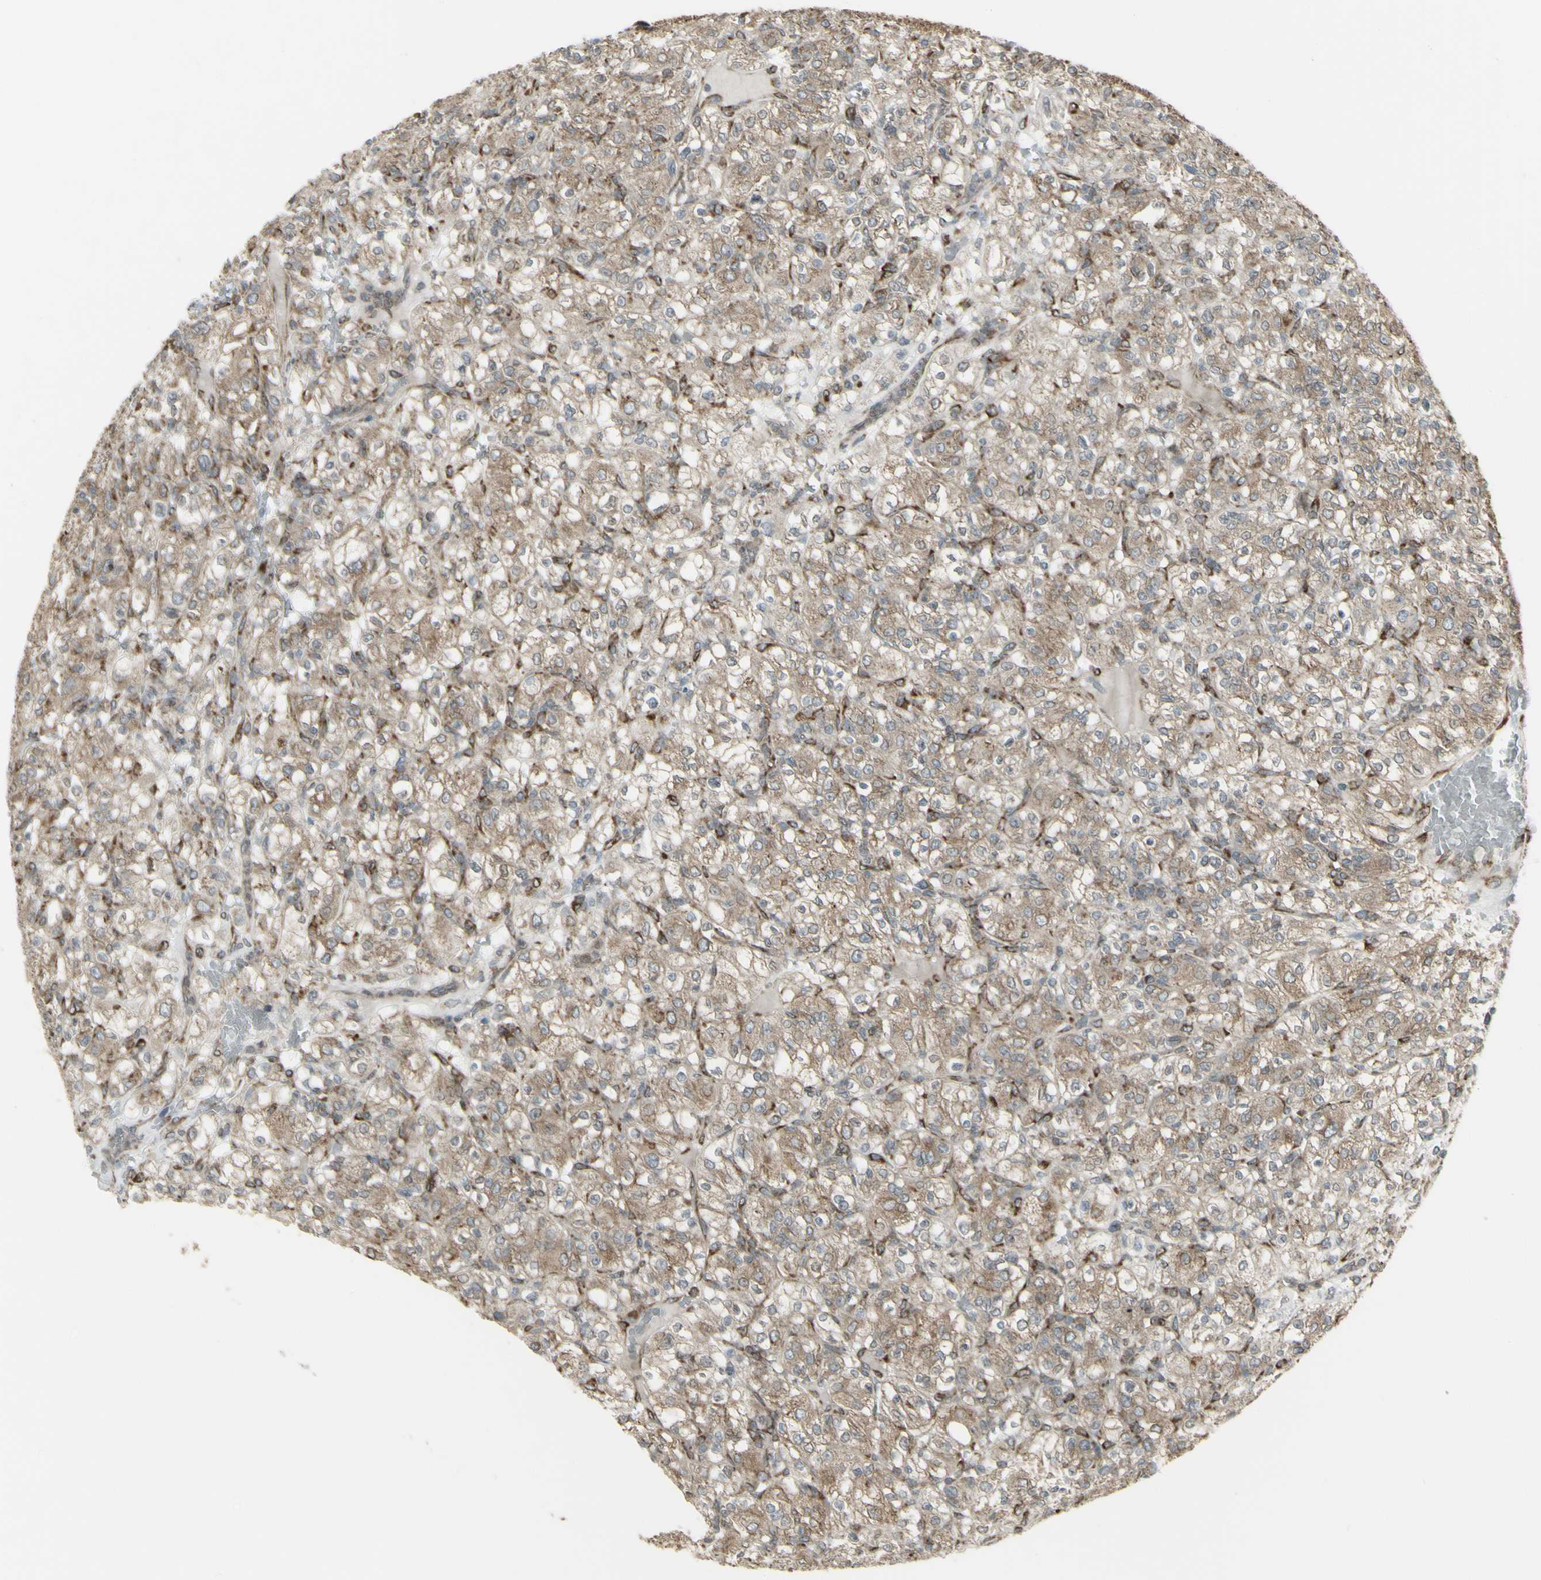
{"staining": {"intensity": "weak", "quantity": ">75%", "location": "cytoplasmic/membranous"}, "tissue": "renal cancer", "cell_type": "Tumor cells", "image_type": "cancer", "snomed": [{"axis": "morphology", "description": "Normal tissue, NOS"}, {"axis": "morphology", "description": "Adenocarcinoma, NOS"}, {"axis": "topography", "description": "Kidney"}], "caption": "About >75% of tumor cells in renal cancer show weak cytoplasmic/membranous protein expression as visualized by brown immunohistochemical staining.", "gene": "FKBP3", "patient": {"sex": "female", "age": 72}}